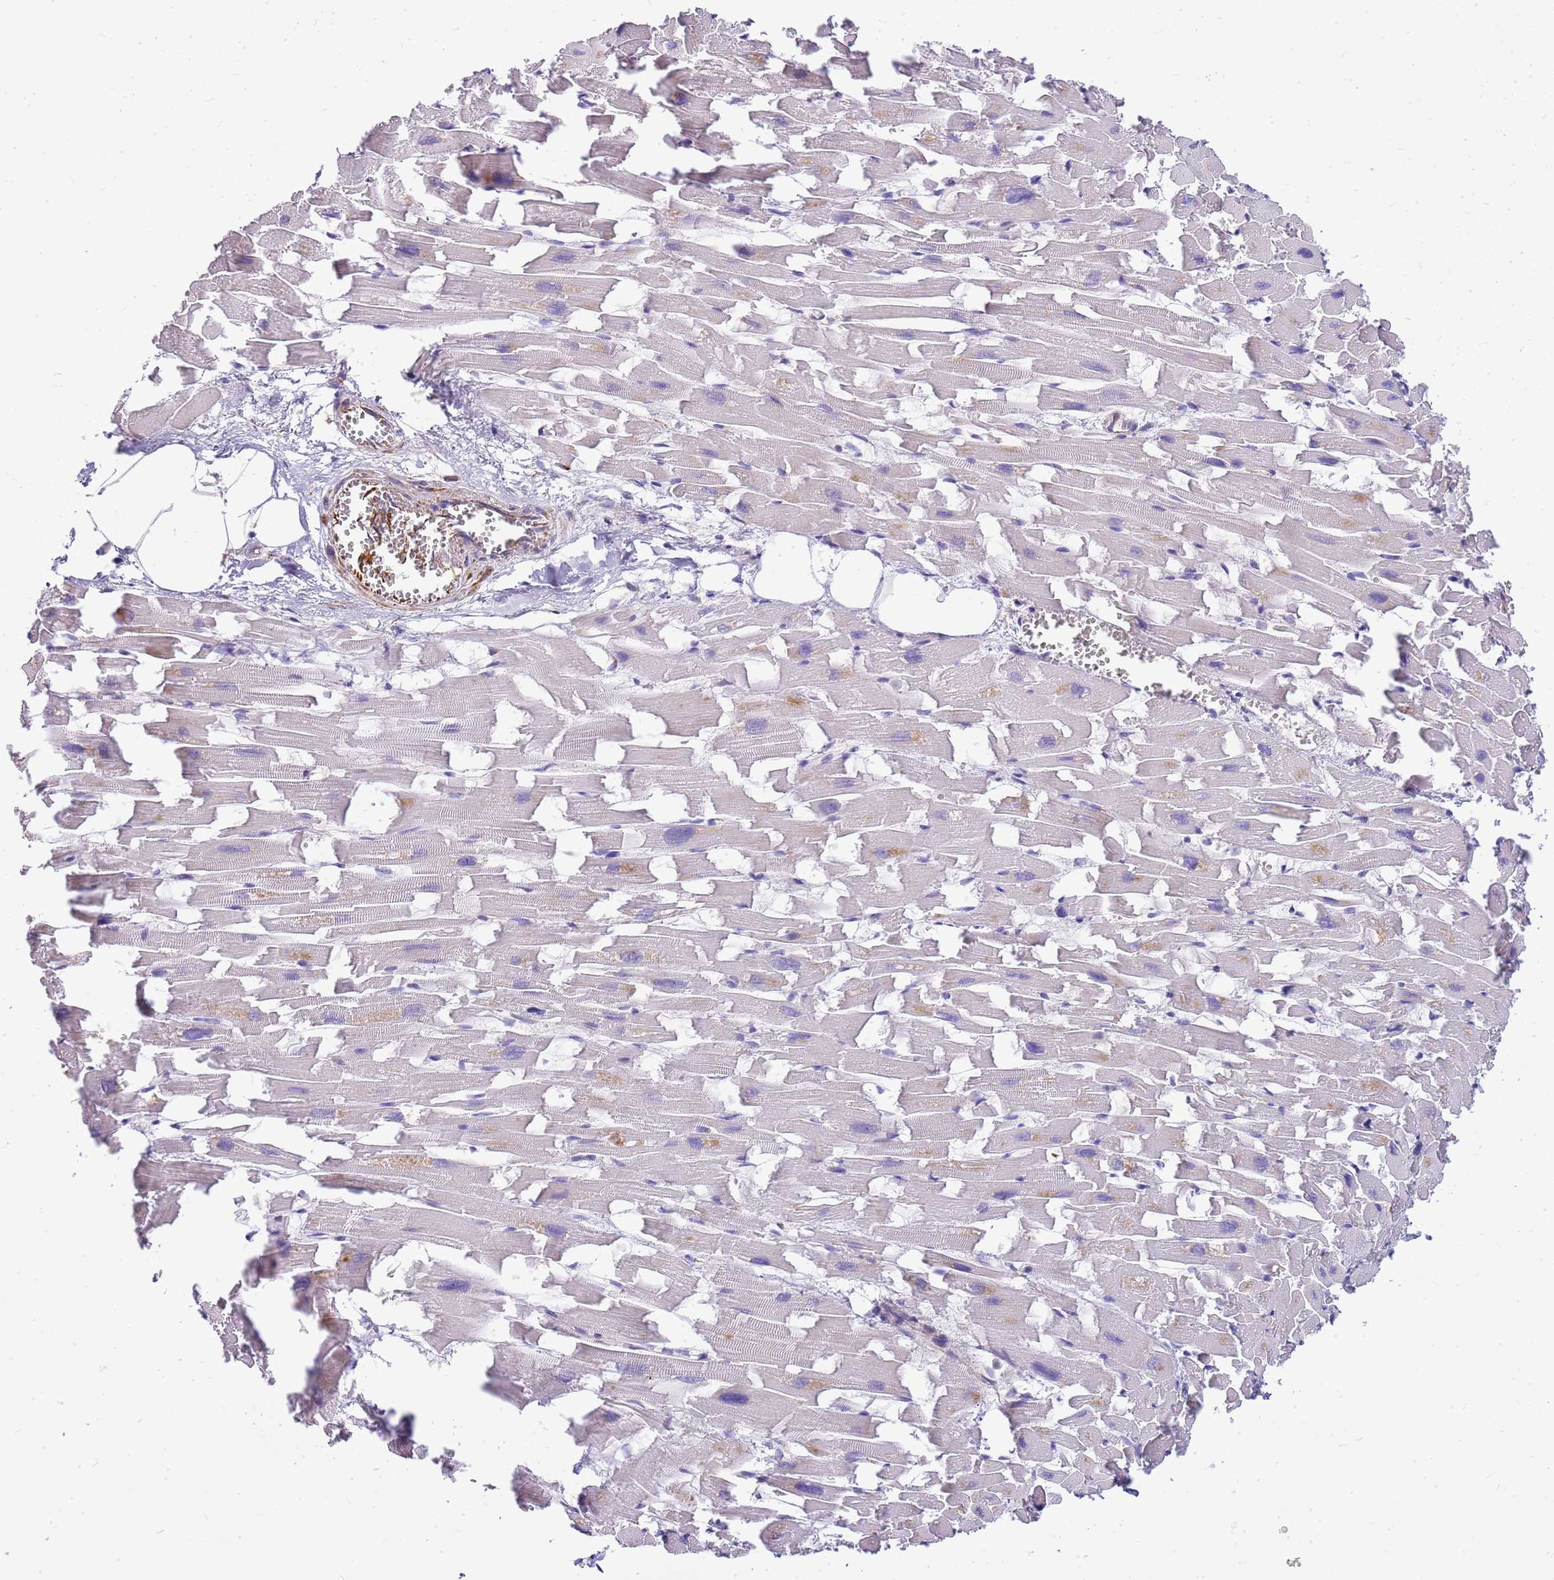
{"staining": {"intensity": "weak", "quantity": "<25%", "location": "cytoplasmic/membranous"}, "tissue": "heart muscle", "cell_type": "Cardiomyocytes", "image_type": "normal", "snomed": [{"axis": "morphology", "description": "Normal tissue, NOS"}, {"axis": "topography", "description": "Heart"}], "caption": "Heart muscle was stained to show a protein in brown. There is no significant expression in cardiomyocytes.", "gene": "ZDHHC1", "patient": {"sex": "female", "age": 64}}